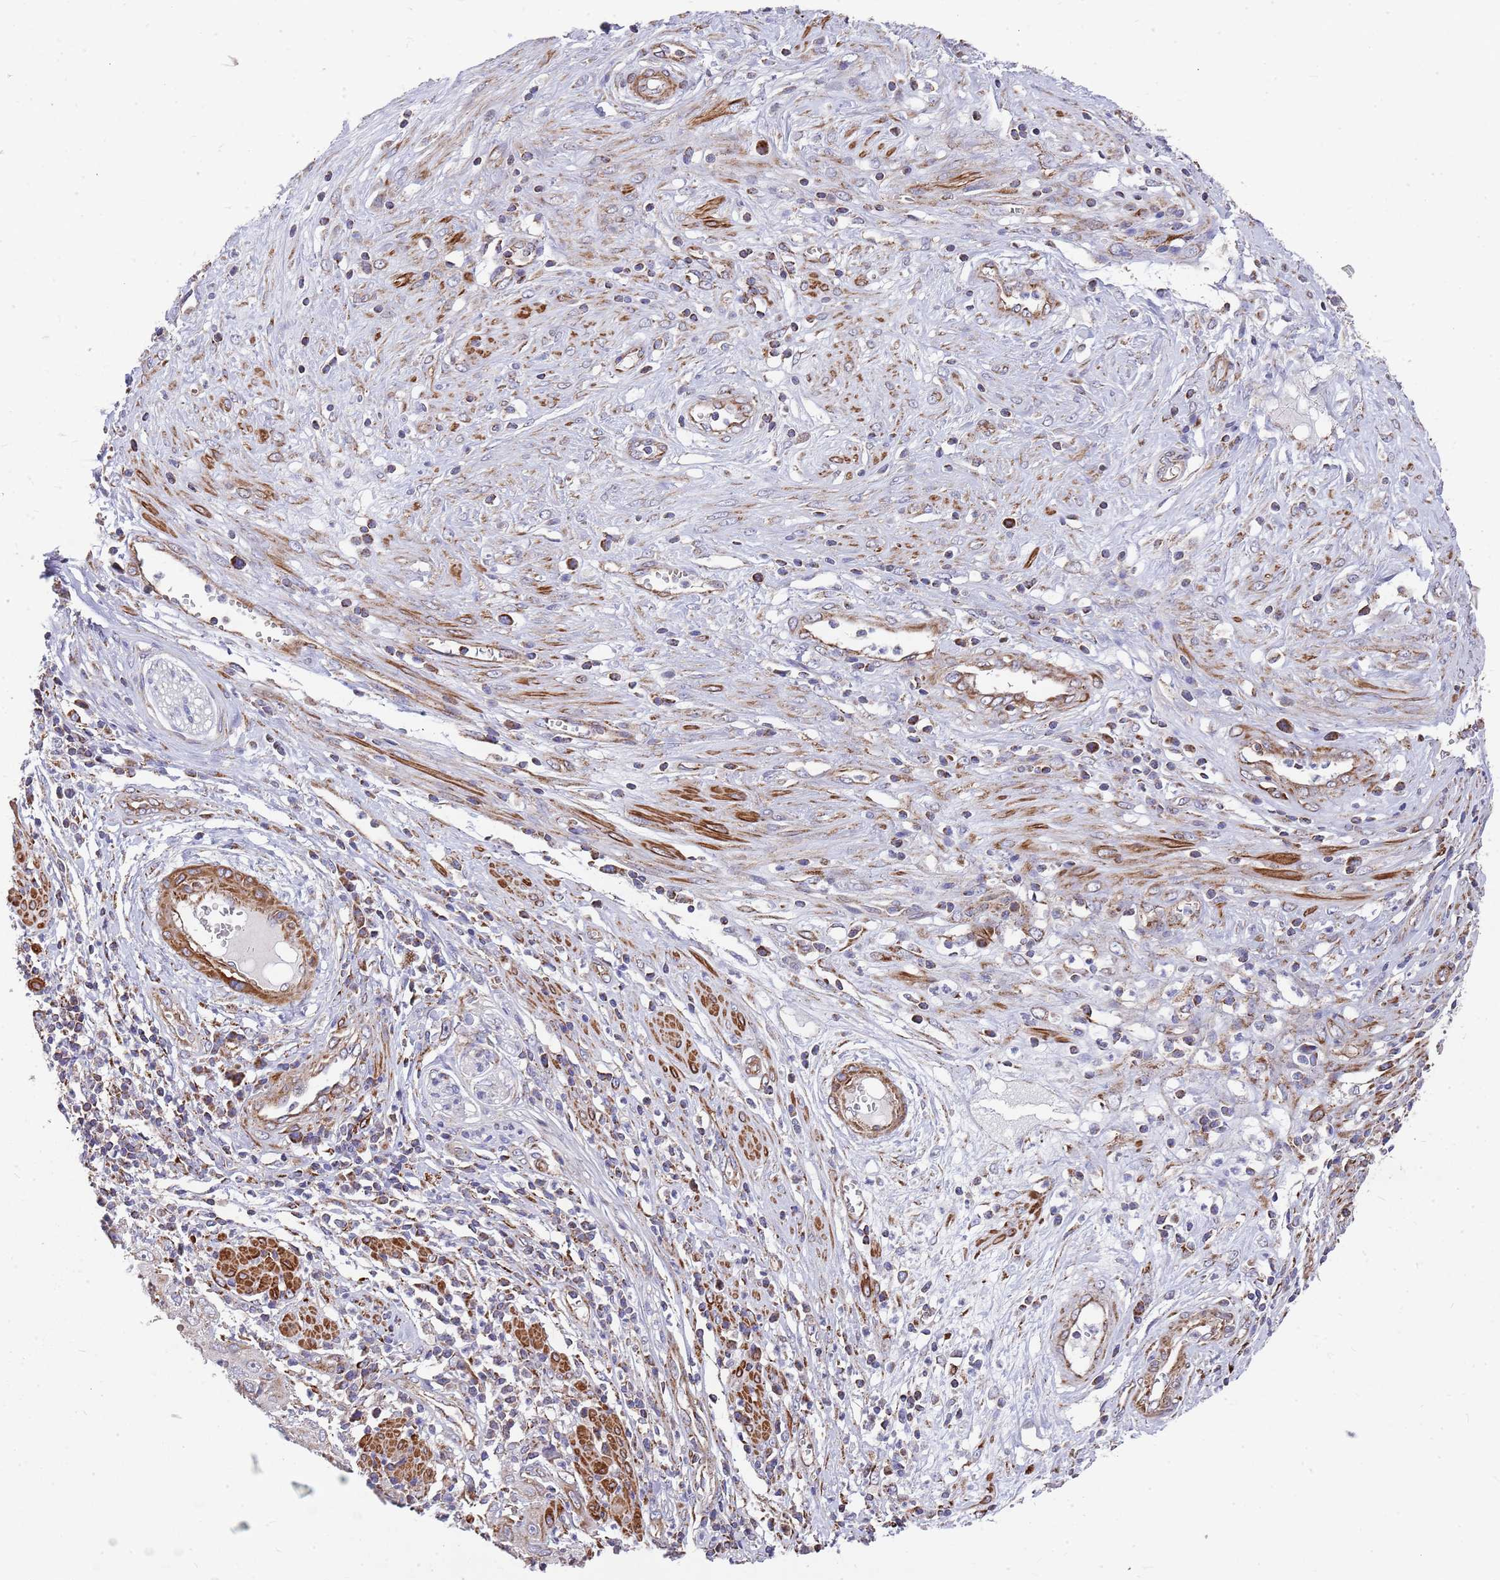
{"staining": {"intensity": "moderate", "quantity": "<25%", "location": "cytoplasmic/membranous"}, "tissue": "cervical cancer", "cell_type": "Tumor cells", "image_type": "cancer", "snomed": [{"axis": "morphology", "description": "Squamous cell carcinoma, NOS"}, {"axis": "topography", "description": "Cervix"}], "caption": "Immunohistochemistry (IHC) staining of cervical cancer (squamous cell carcinoma), which reveals low levels of moderate cytoplasmic/membranous staining in about <25% of tumor cells indicating moderate cytoplasmic/membranous protein positivity. The staining was performed using DAB (3,3'-diaminobenzidine) (brown) for protein detection and nuclei were counterstained in hematoxylin (blue).", "gene": "WDFY3", "patient": {"sex": "female", "age": 36}}